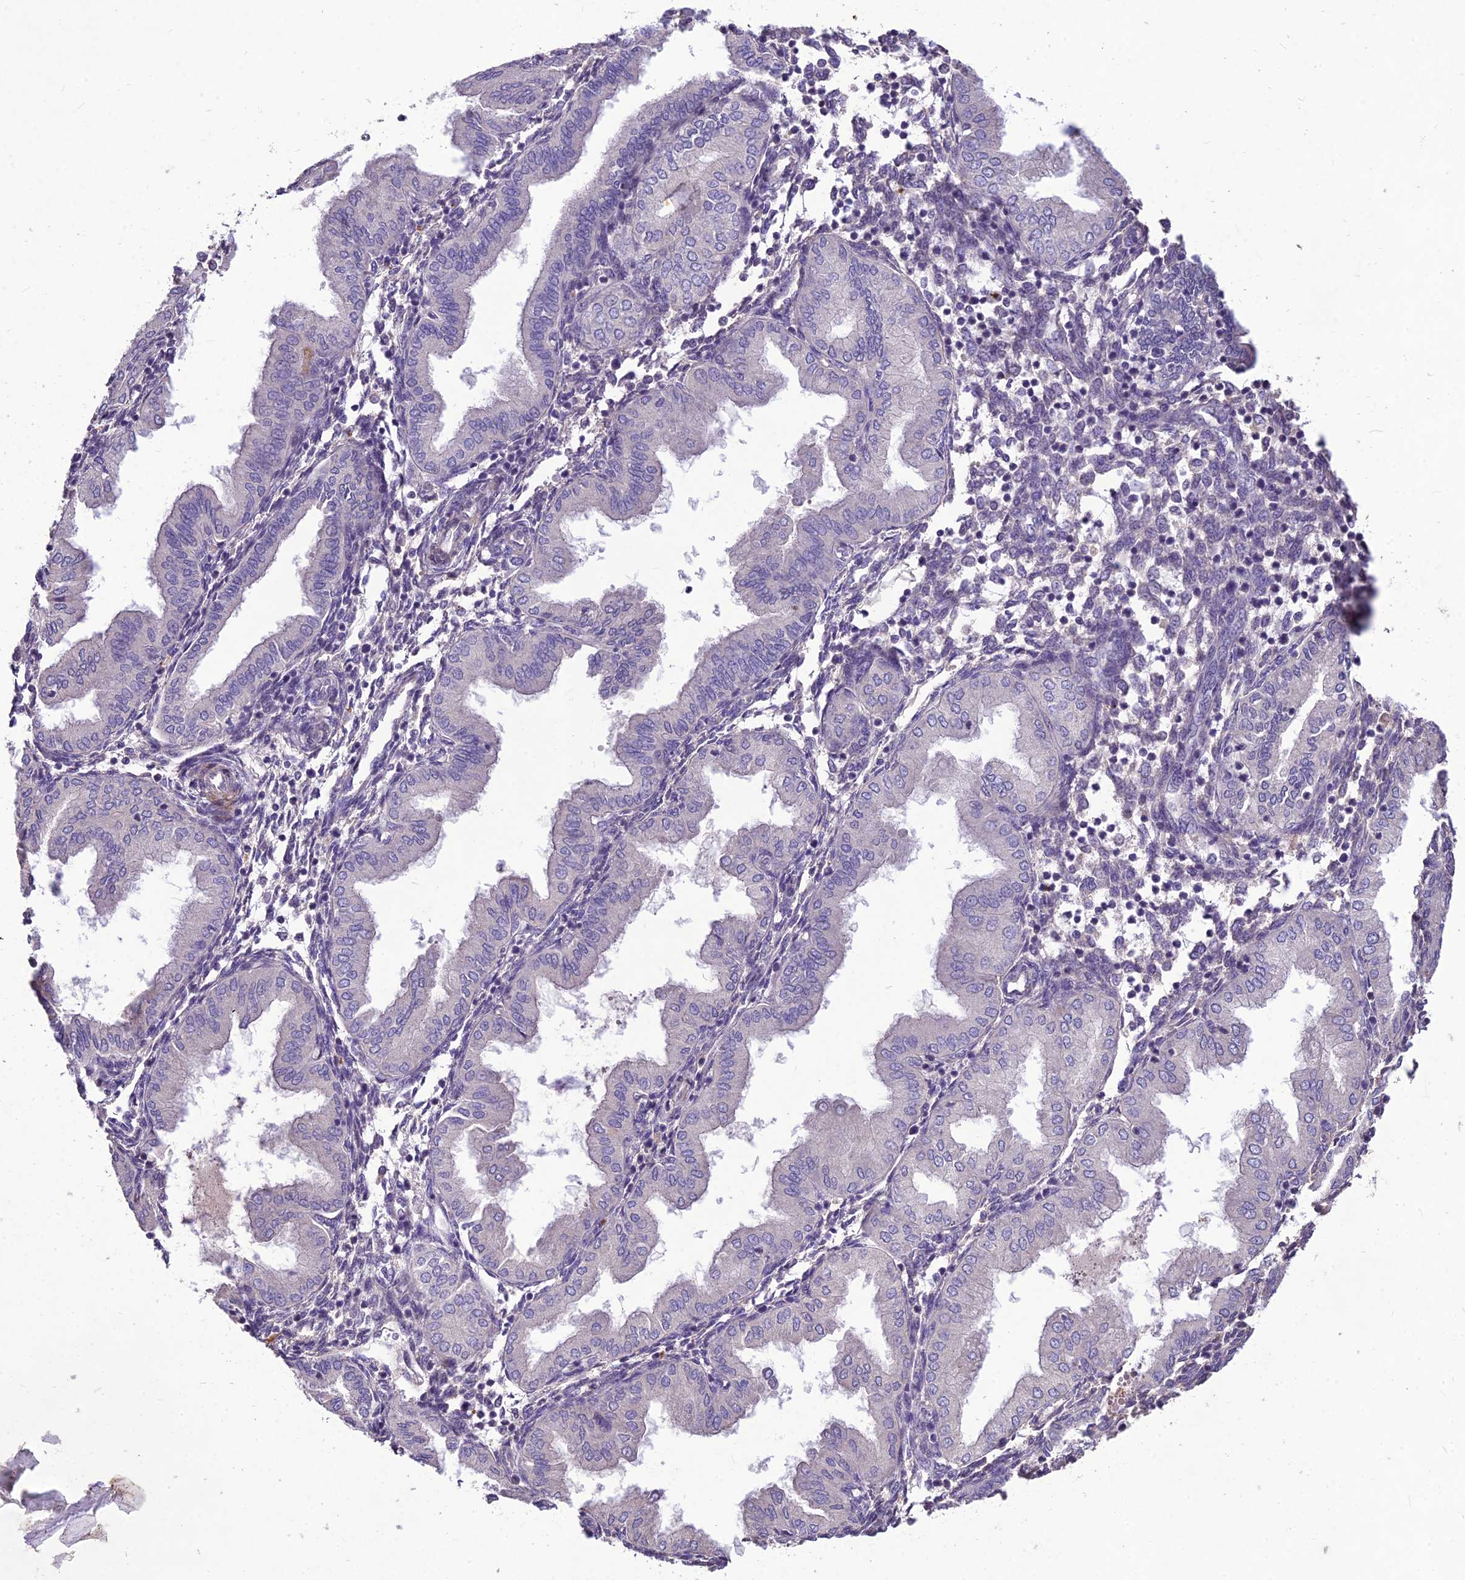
{"staining": {"intensity": "negative", "quantity": "none", "location": "none"}, "tissue": "endometrium", "cell_type": "Cells in endometrial stroma", "image_type": "normal", "snomed": [{"axis": "morphology", "description": "Normal tissue, NOS"}, {"axis": "topography", "description": "Endometrium"}], "caption": "Immunohistochemistry histopathology image of benign endometrium stained for a protein (brown), which shows no staining in cells in endometrial stroma.", "gene": "CLUH", "patient": {"sex": "female", "age": 53}}